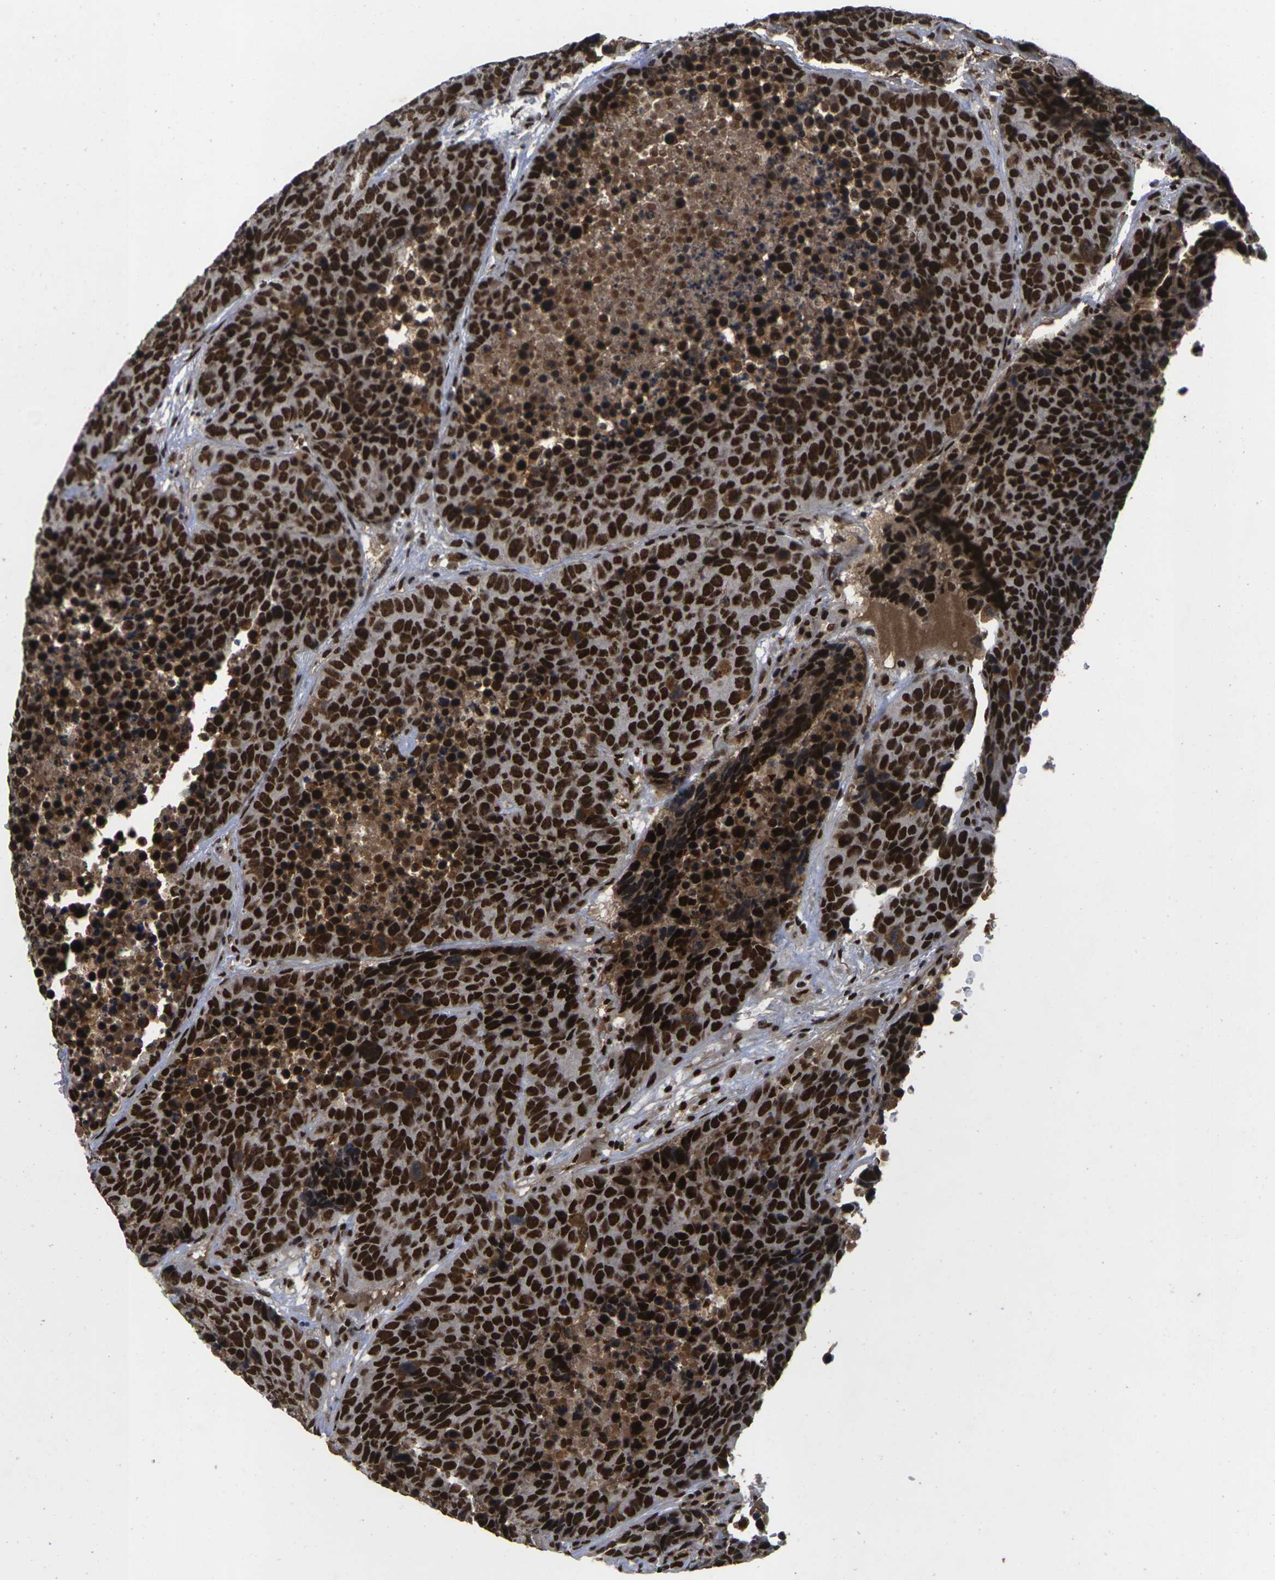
{"staining": {"intensity": "strong", "quantity": ">75%", "location": "nuclear"}, "tissue": "carcinoid", "cell_type": "Tumor cells", "image_type": "cancer", "snomed": [{"axis": "morphology", "description": "Carcinoid, malignant, NOS"}, {"axis": "topography", "description": "Lung"}], "caption": "A high amount of strong nuclear positivity is appreciated in approximately >75% of tumor cells in carcinoid (malignant) tissue. (Brightfield microscopy of DAB IHC at high magnification).", "gene": "GTF2E1", "patient": {"sex": "male", "age": 60}}